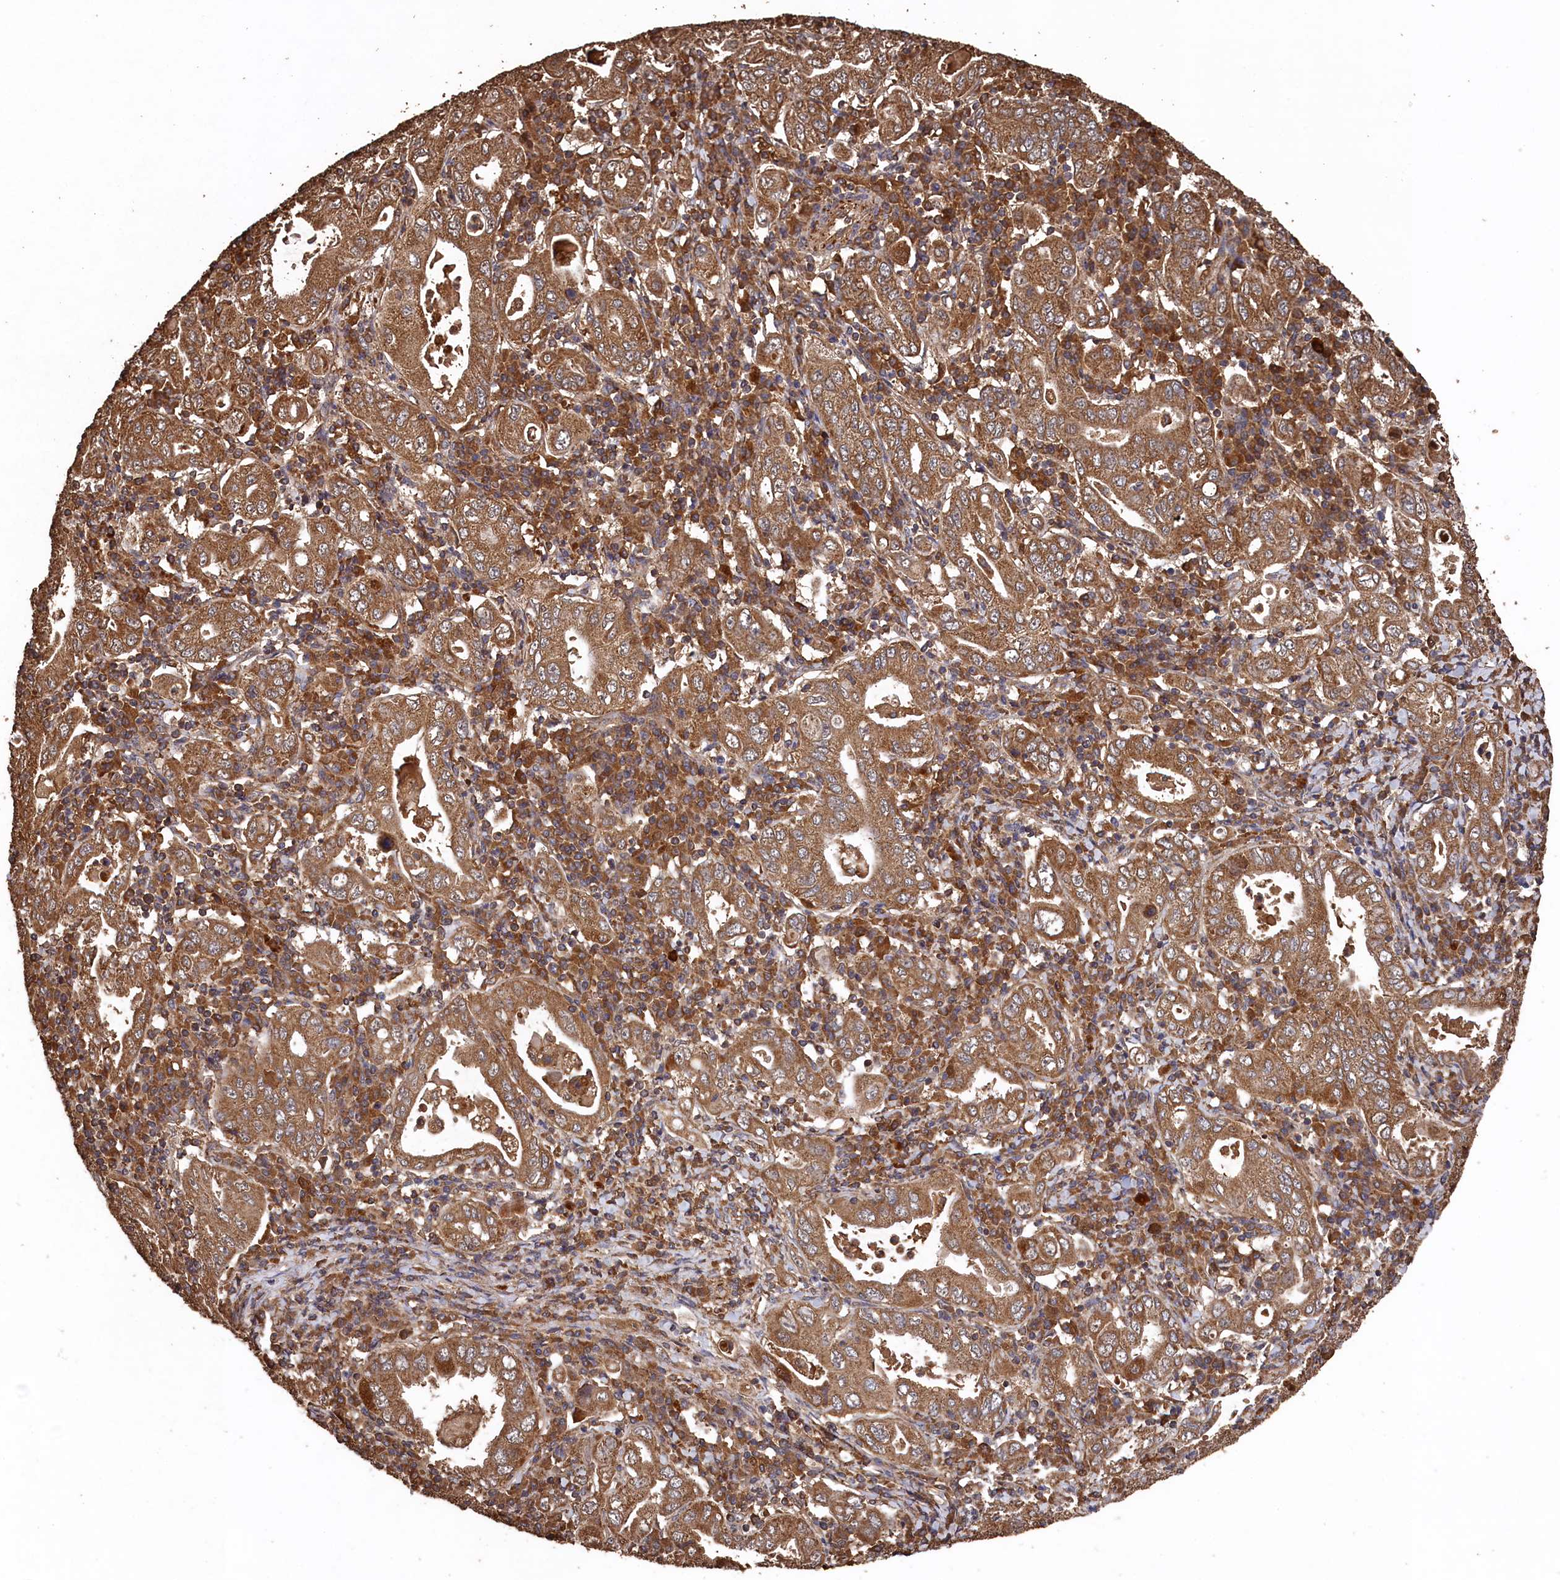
{"staining": {"intensity": "moderate", "quantity": ">75%", "location": "cytoplasmic/membranous"}, "tissue": "stomach cancer", "cell_type": "Tumor cells", "image_type": "cancer", "snomed": [{"axis": "morphology", "description": "Normal tissue, NOS"}, {"axis": "morphology", "description": "Adenocarcinoma, NOS"}, {"axis": "topography", "description": "Esophagus"}, {"axis": "topography", "description": "Stomach, upper"}, {"axis": "topography", "description": "Peripheral nerve tissue"}], "caption": "Stomach cancer stained with DAB immunohistochemistry (IHC) demonstrates medium levels of moderate cytoplasmic/membranous staining in approximately >75% of tumor cells.", "gene": "SNX33", "patient": {"sex": "male", "age": 62}}